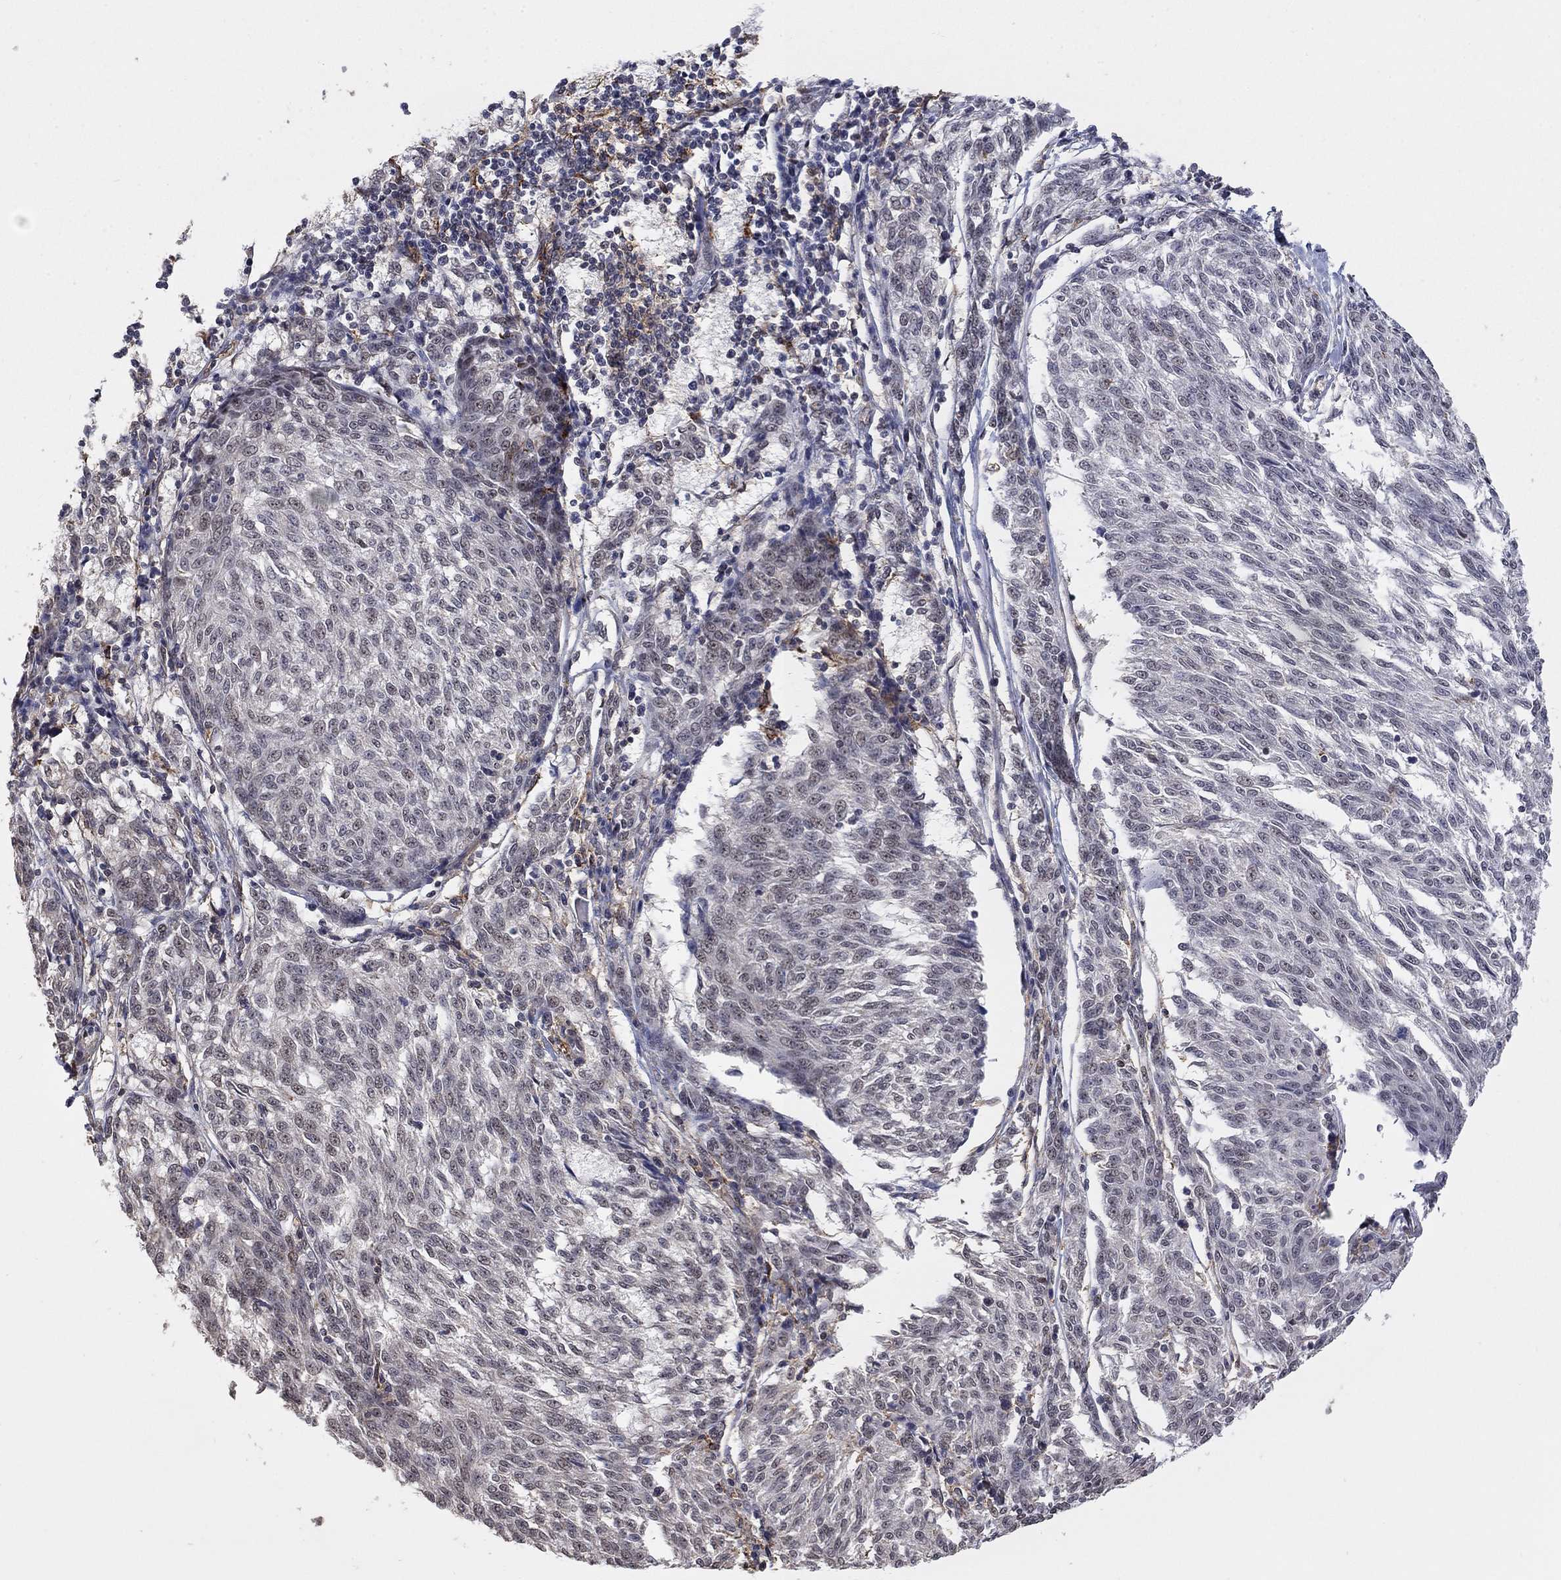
{"staining": {"intensity": "negative", "quantity": "none", "location": "none"}, "tissue": "melanoma", "cell_type": "Tumor cells", "image_type": "cancer", "snomed": [{"axis": "morphology", "description": "Malignant melanoma, NOS"}, {"axis": "topography", "description": "Skin"}], "caption": "Melanoma stained for a protein using immunohistochemistry (IHC) demonstrates no expression tumor cells.", "gene": "GRIA3", "patient": {"sex": "female", "age": 72}}